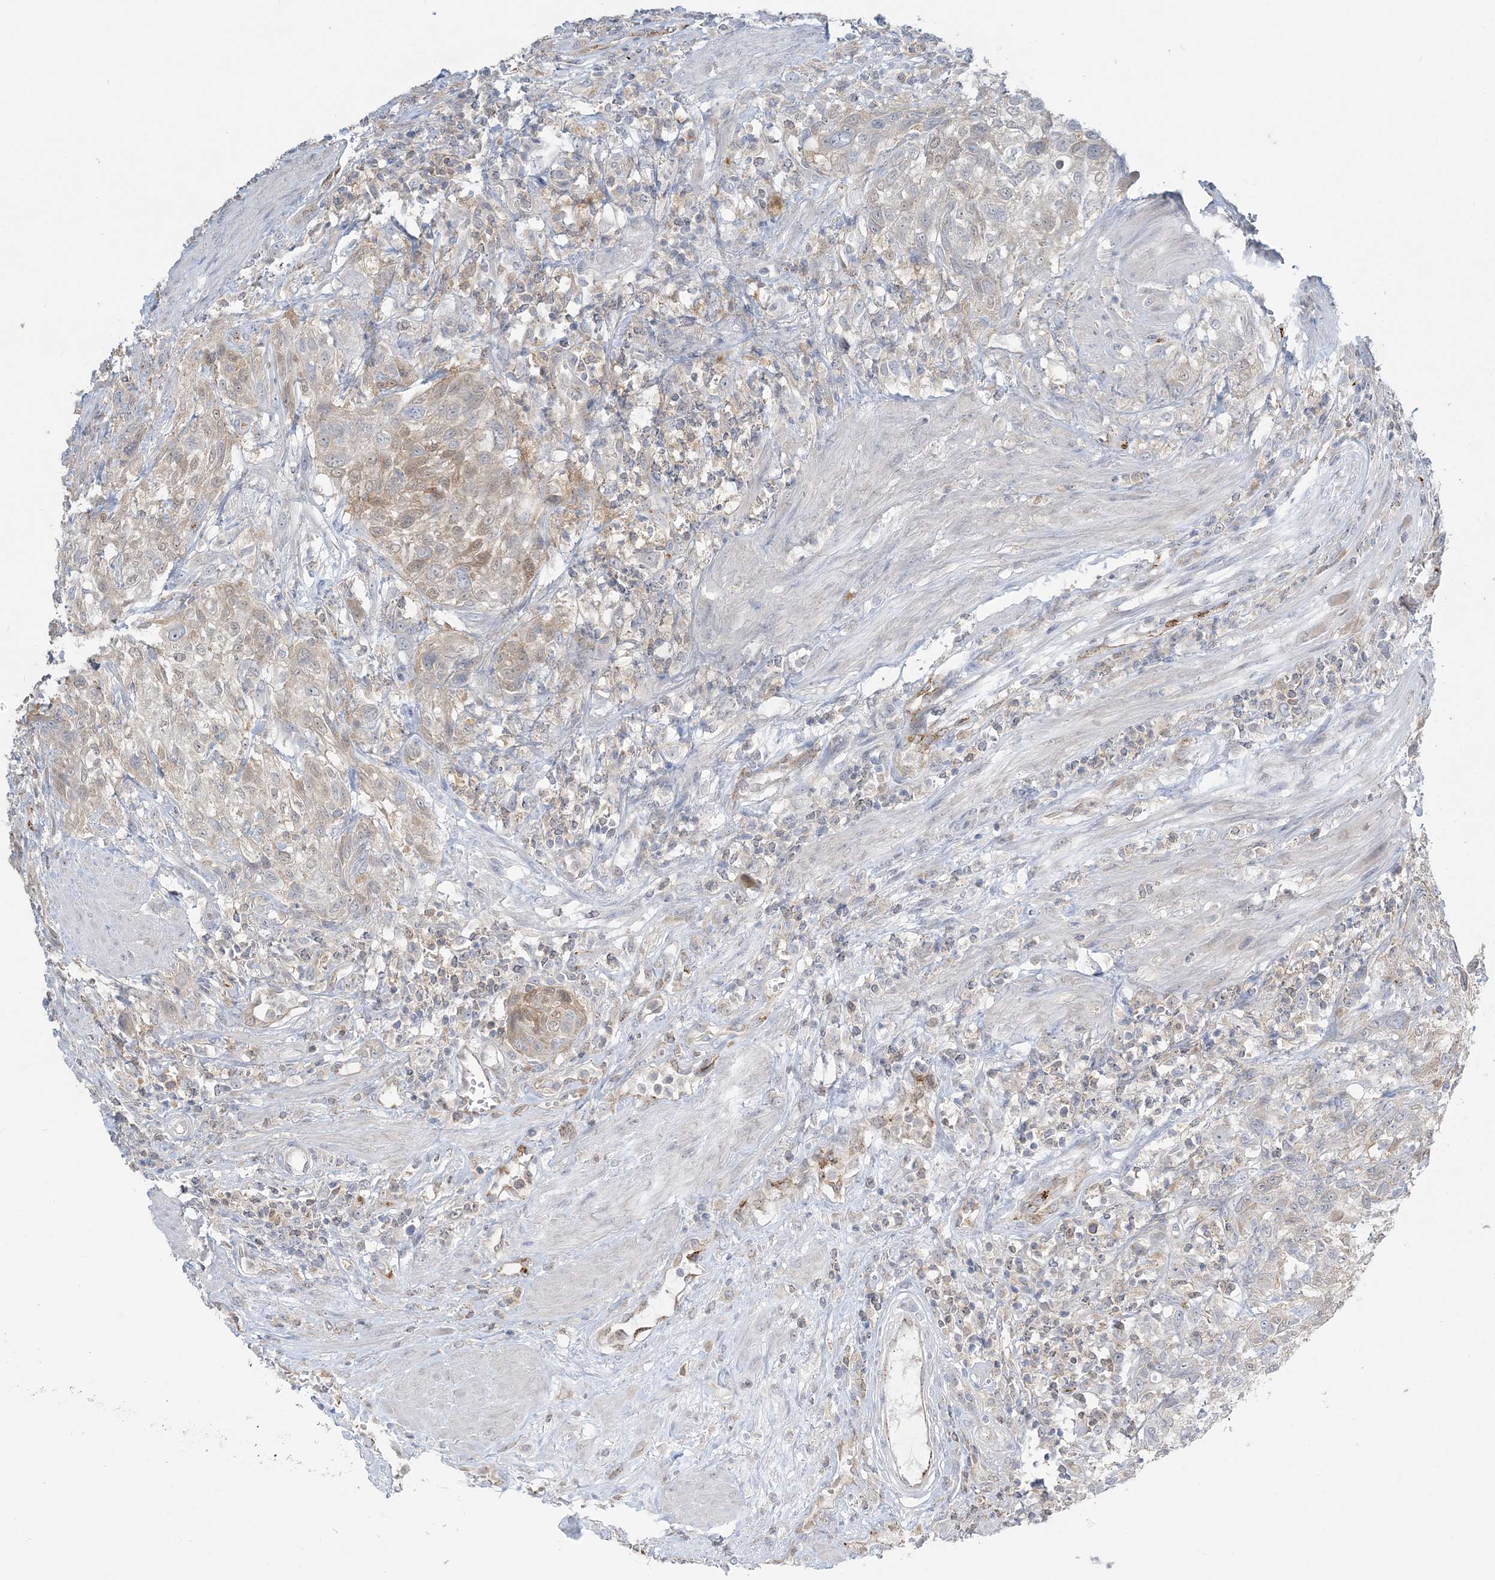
{"staining": {"intensity": "weak", "quantity": "<25%", "location": "cytoplasmic/membranous,nuclear"}, "tissue": "urothelial cancer", "cell_type": "Tumor cells", "image_type": "cancer", "snomed": [{"axis": "morphology", "description": "Urothelial carcinoma, High grade"}, {"axis": "topography", "description": "Urinary bladder"}], "caption": "Tumor cells are negative for protein expression in human urothelial cancer.", "gene": "INPP1", "patient": {"sex": "male", "age": 35}}